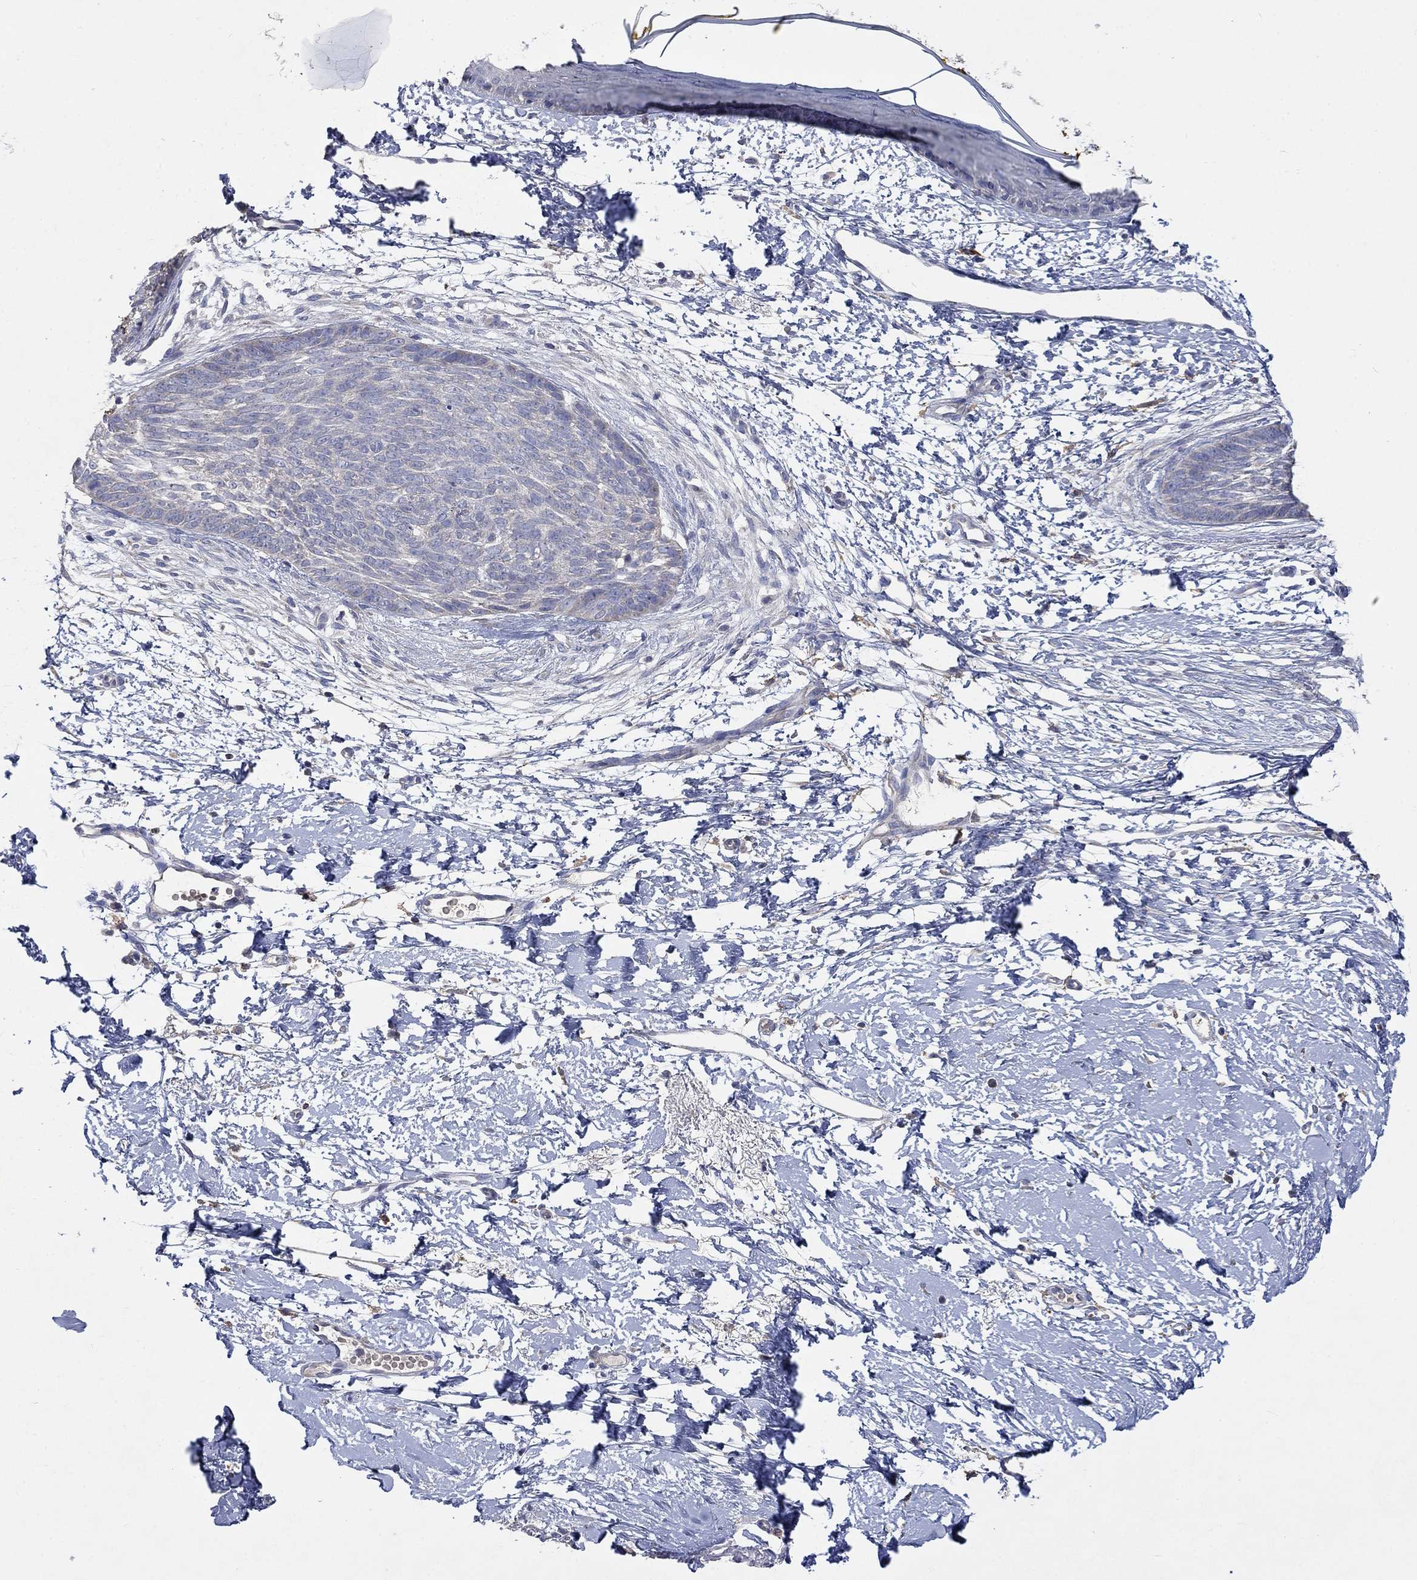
{"staining": {"intensity": "negative", "quantity": "none", "location": "none"}, "tissue": "skin cancer", "cell_type": "Tumor cells", "image_type": "cancer", "snomed": [{"axis": "morphology", "description": "Normal tissue, NOS"}, {"axis": "morphology", "description": "Basal cell carcinoma"}, {"axis": "topography", "description": "Skin"}], "caption": "A photomicrograph of basal cell carcinoma (skin) stained for a protein displays no brown staining in tumor cells. Brightfield microscopy of immunohistochemistry stained with DAB (brown) and hematoxylin (blue), captured at high magnification.", "gene": "UGT8", "patient": {"sex": "male", "age": 84}}